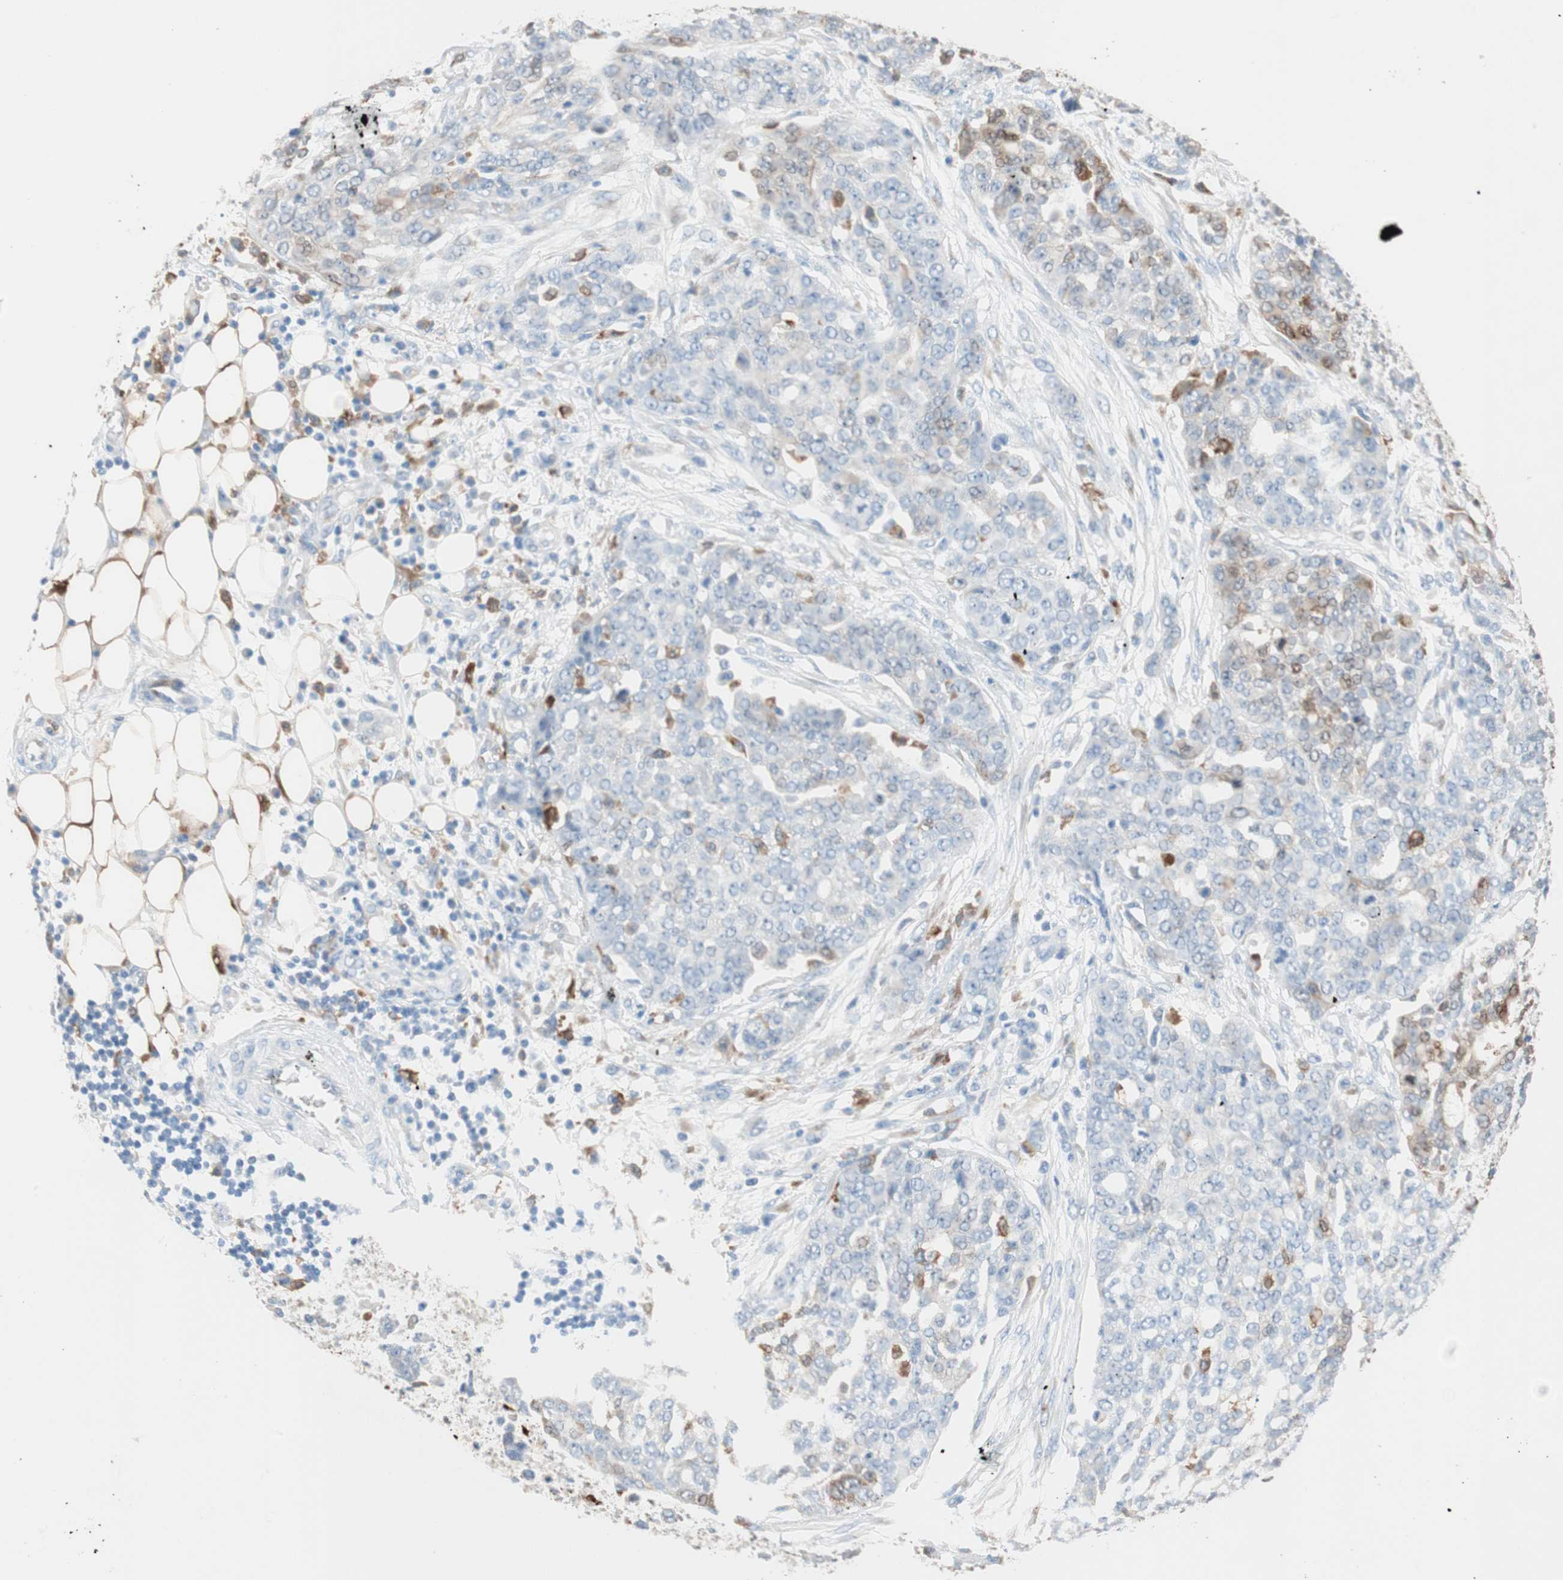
{"staining": {"intensity": "weak", "quantity": "<25%", "location": "cytoplasmic/membranous"}, "tissue": "ovarian cancer", "cell_type": "Tumor cells", "image_type": "cancer", "snomed": [{"axis": "morphology", "description": "Cystadenocarcinoma, serous, NOS"}, {"axis": "topography", "description": "Soft tissue"}, {"axis": "topography", "description": "Ovary"}], "caption": "DAB immunohistochemical staining of ovarian cancer (serous cystadenocarcinoma) shows no significant staining in tumor cells. Brightfield microscopy of immunohistochemistry stained with DAB (brown) and hematoxylin (blue), captured at high magnification.", "gene": "GLUL", "patient": {"sex": "female", "age": 57}}